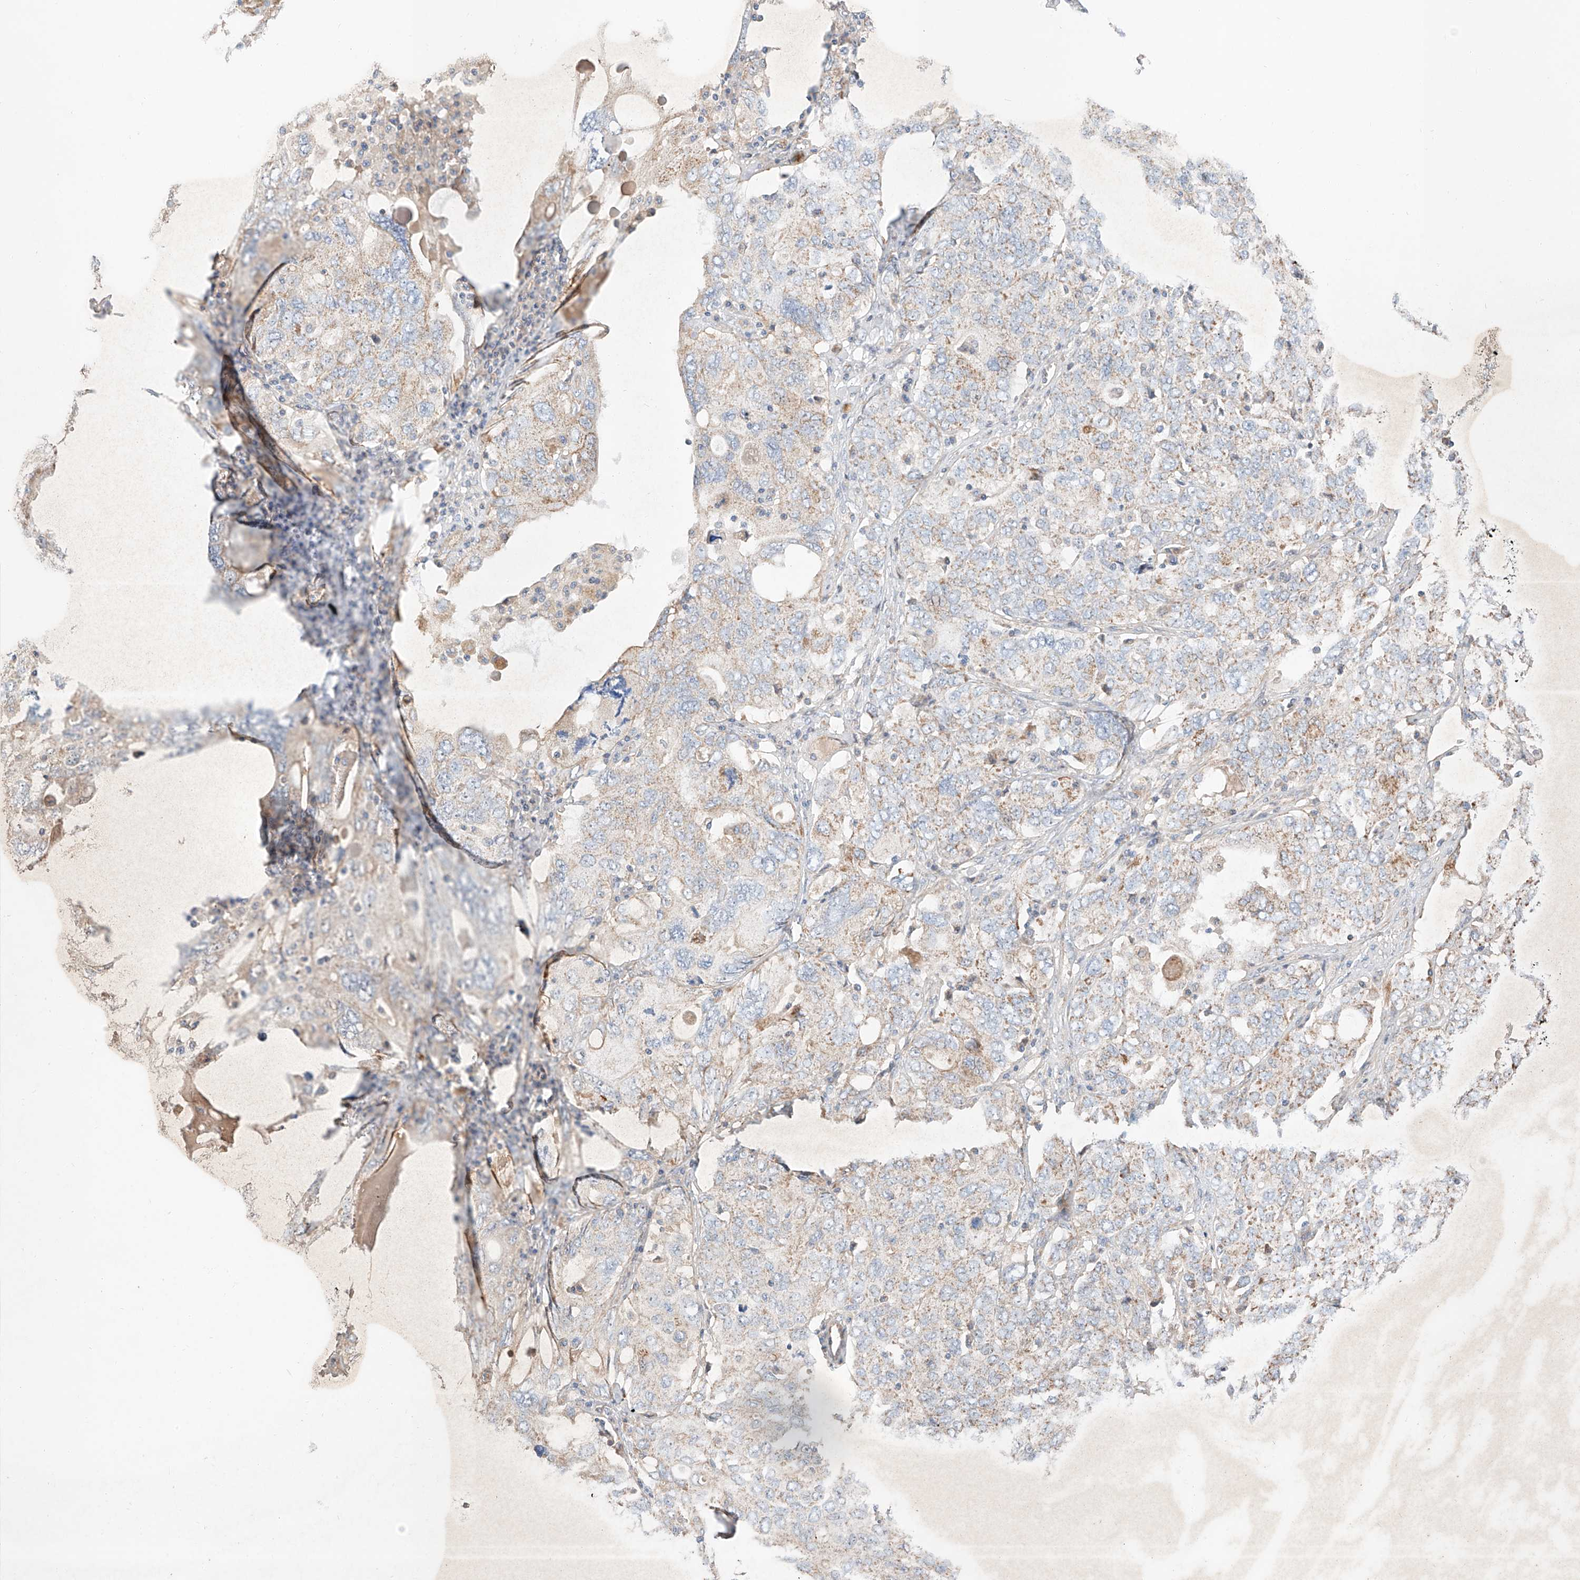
{"staining": {"intensity": "weak", "quantity": "25%-75%", "location": "cytoplasmic/membranous"}, "tissue": "ovarian cancer", "cell_type": "Tumor cells", "image_type": "cancer", "snomed": [{"axis": "morphology", "description": "Carcinoma, endometroid"}, {"axis": "topography", "description": "Ovary"}], "caption": "Immunohistochemistry (IHC) (DAB (3,3'-diaminobenzidine)) staining of ovarian cancer (endometroid carcinoma) exhibits weak cytoplasmic/membranous protein staining in about 25%-75% of tumor cells.", "gene": "AJM1", "patient": {"sex": "female", "age": 62}}